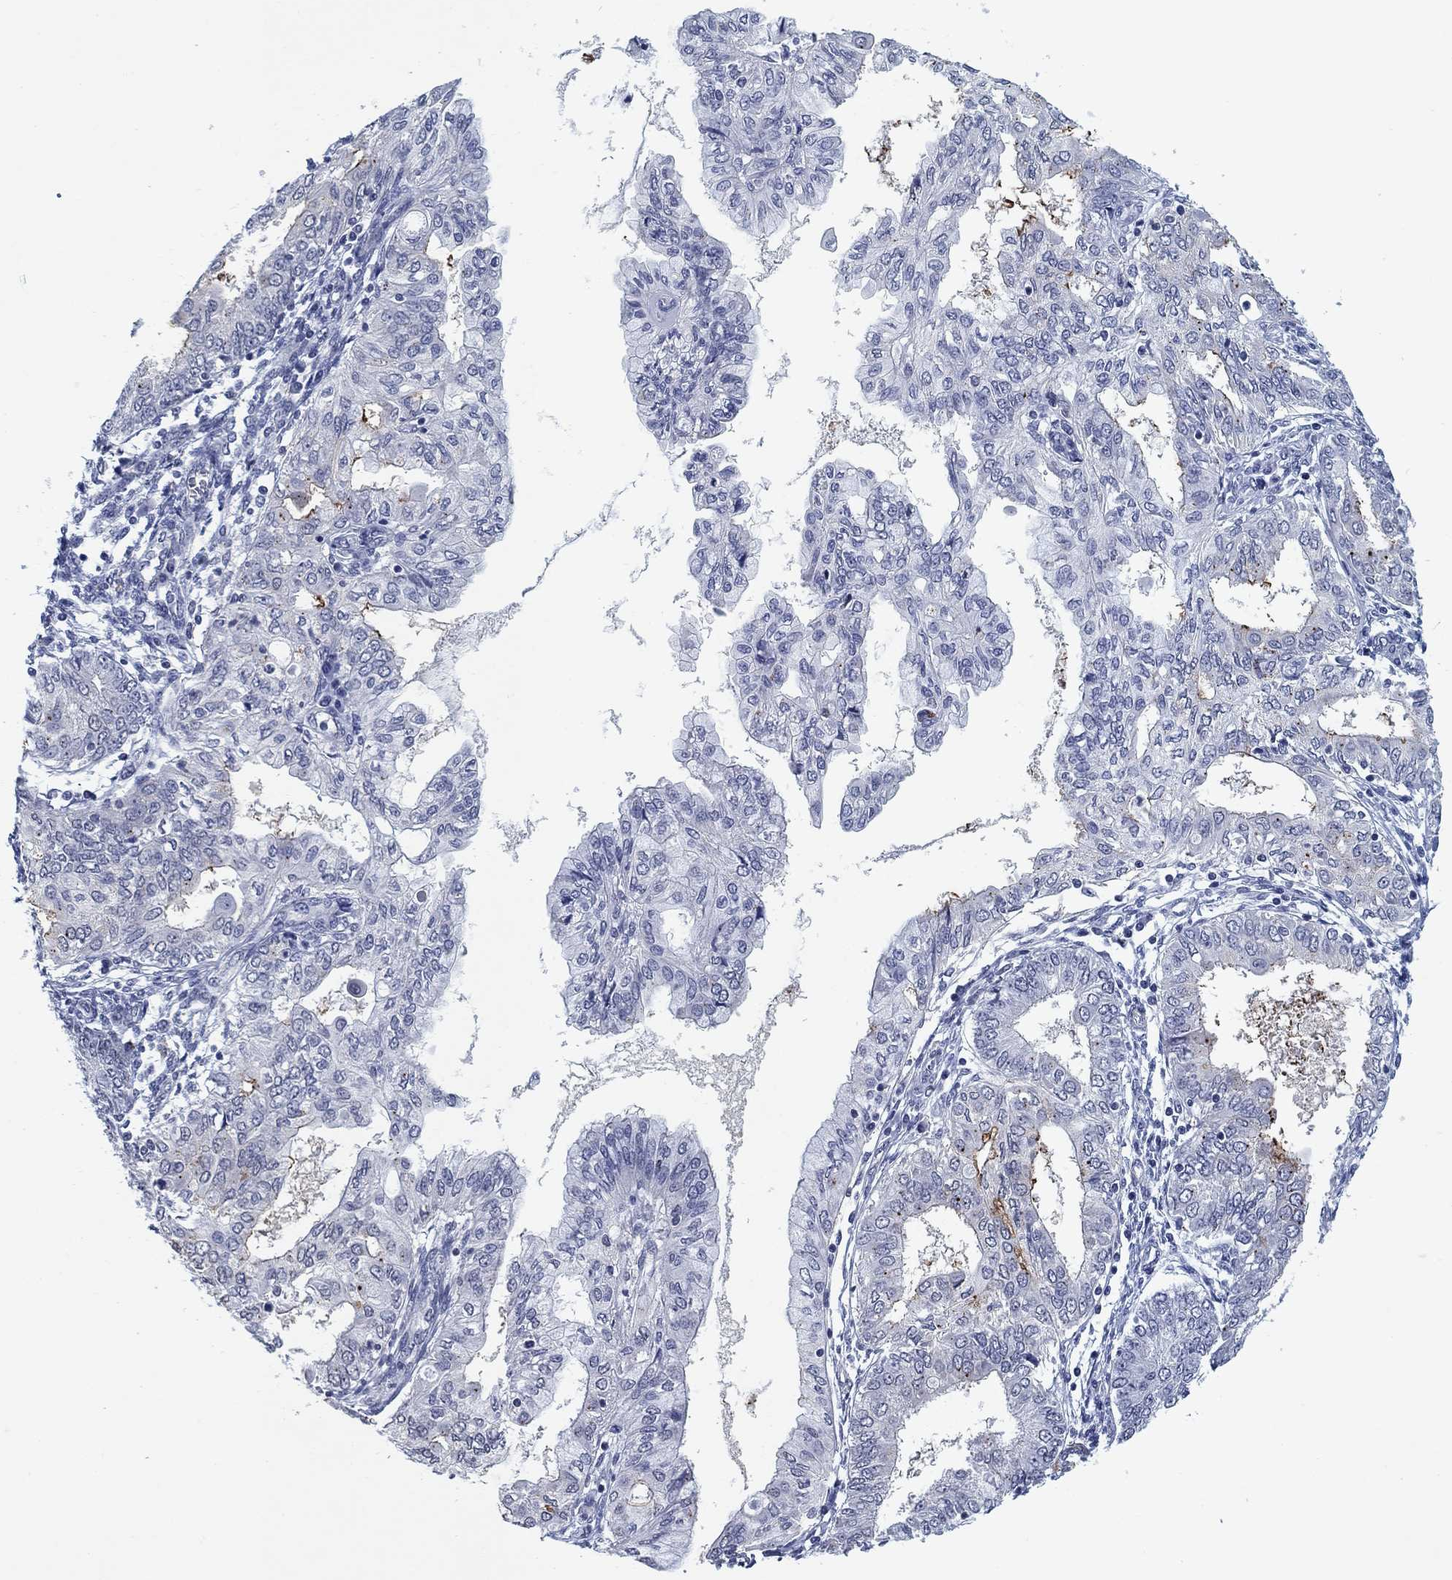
{"staining": {"intensity": "negative", "quantity": "none", "location": "none"}, "tissue": "endometrial cancer", "cell_type": "Tumor cells", "image_type": "cancer", "snomed": [{"axis": "morphology", "description": "Adenocarcinoma, NOS"}, {"axis": "topography", "description": "Endometrium"}], "caption": "Endometrial adenocarcinoma was stained to show a protein in brown. There is no significant staining in tumor cells.", "gene": "OTUB2", "patient": {"sex": "female", "age": 68}}